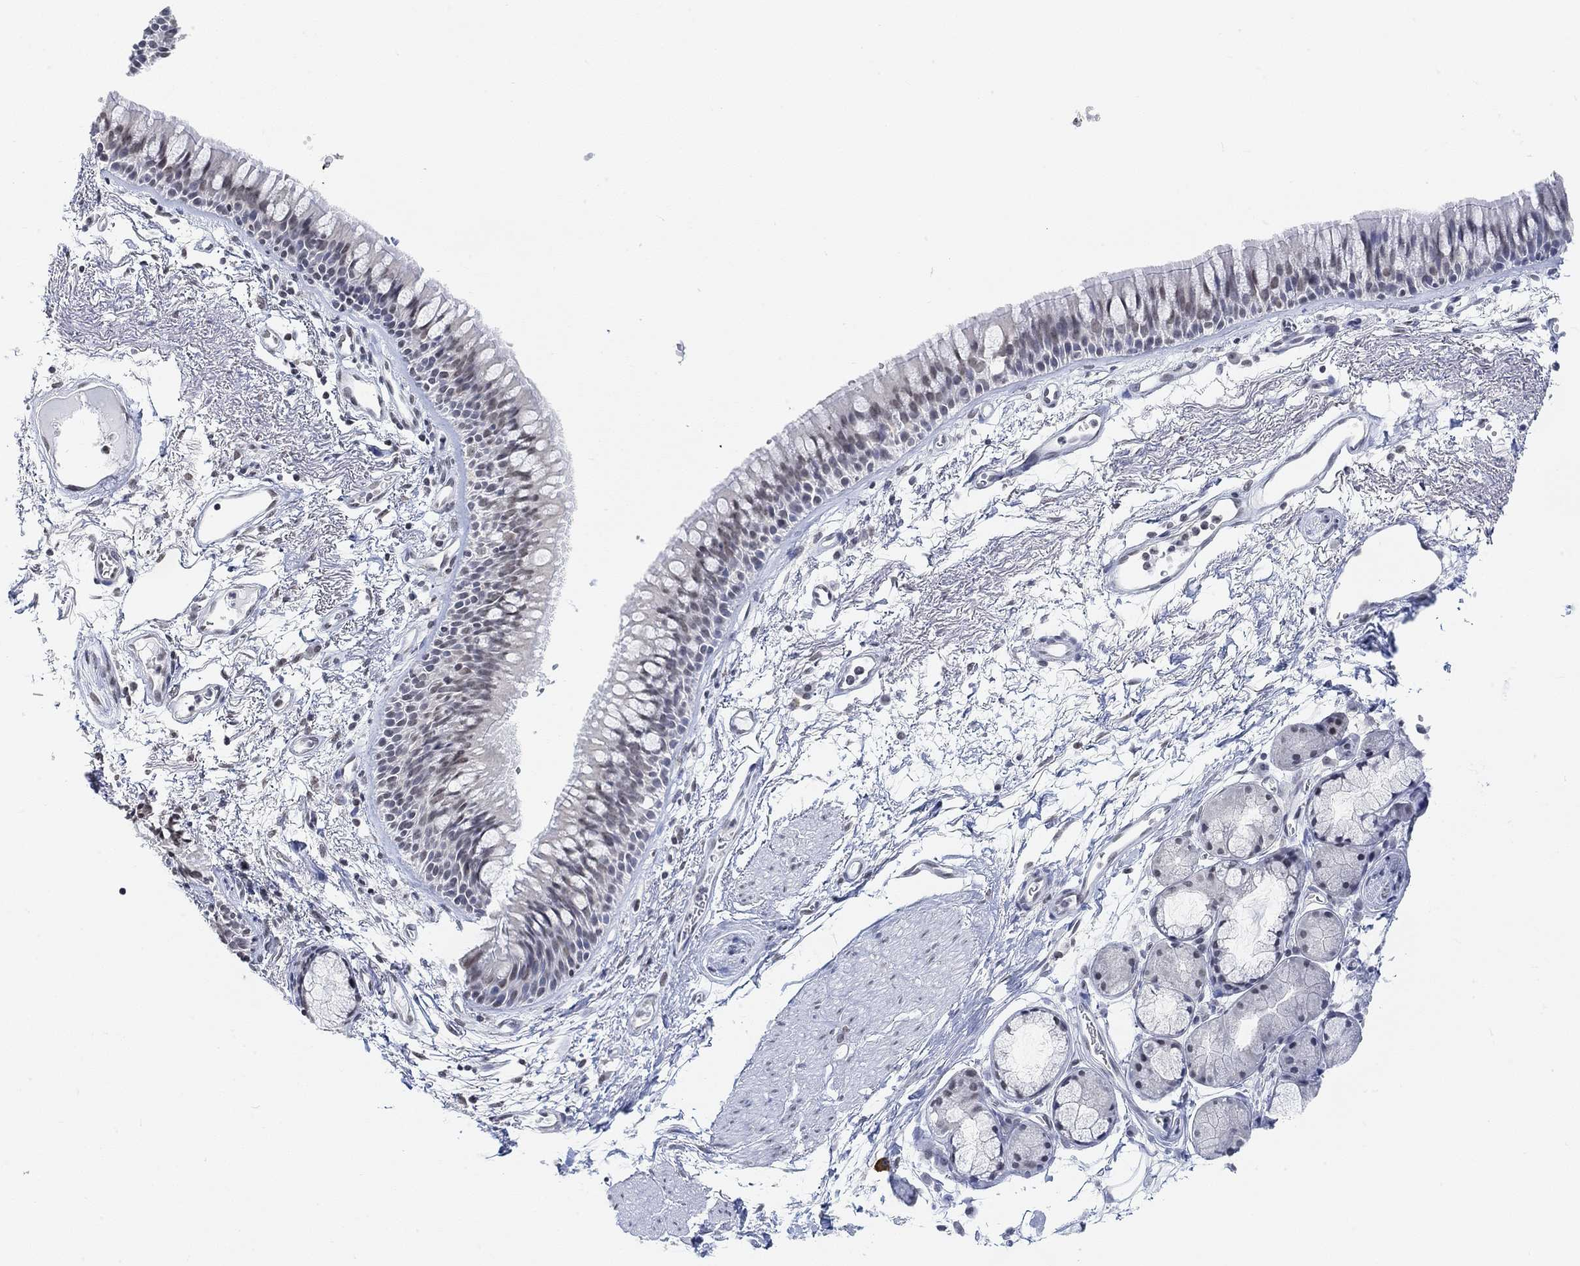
{"staining": {"intensity": "weak", "quantity": "<25%", "location": "nuclear"}, "tissue": "bronchus", "cell_type": "Respiratory epithelial cells", "image_type": "normal", "snomed": [{"axis": "morphology", "description": "Normal tissue, NOS"}, {"axis": "topography", "description": "Cartilage tissue"}, {"axis": "topography", "description": "Bronchus"}], "caption": "Protein analysis of normal bronchus exhibits no significant positivity in respiratory epithelial cells.", "gene": "PURG", "patient": {"sex": "male", "age": 66}}